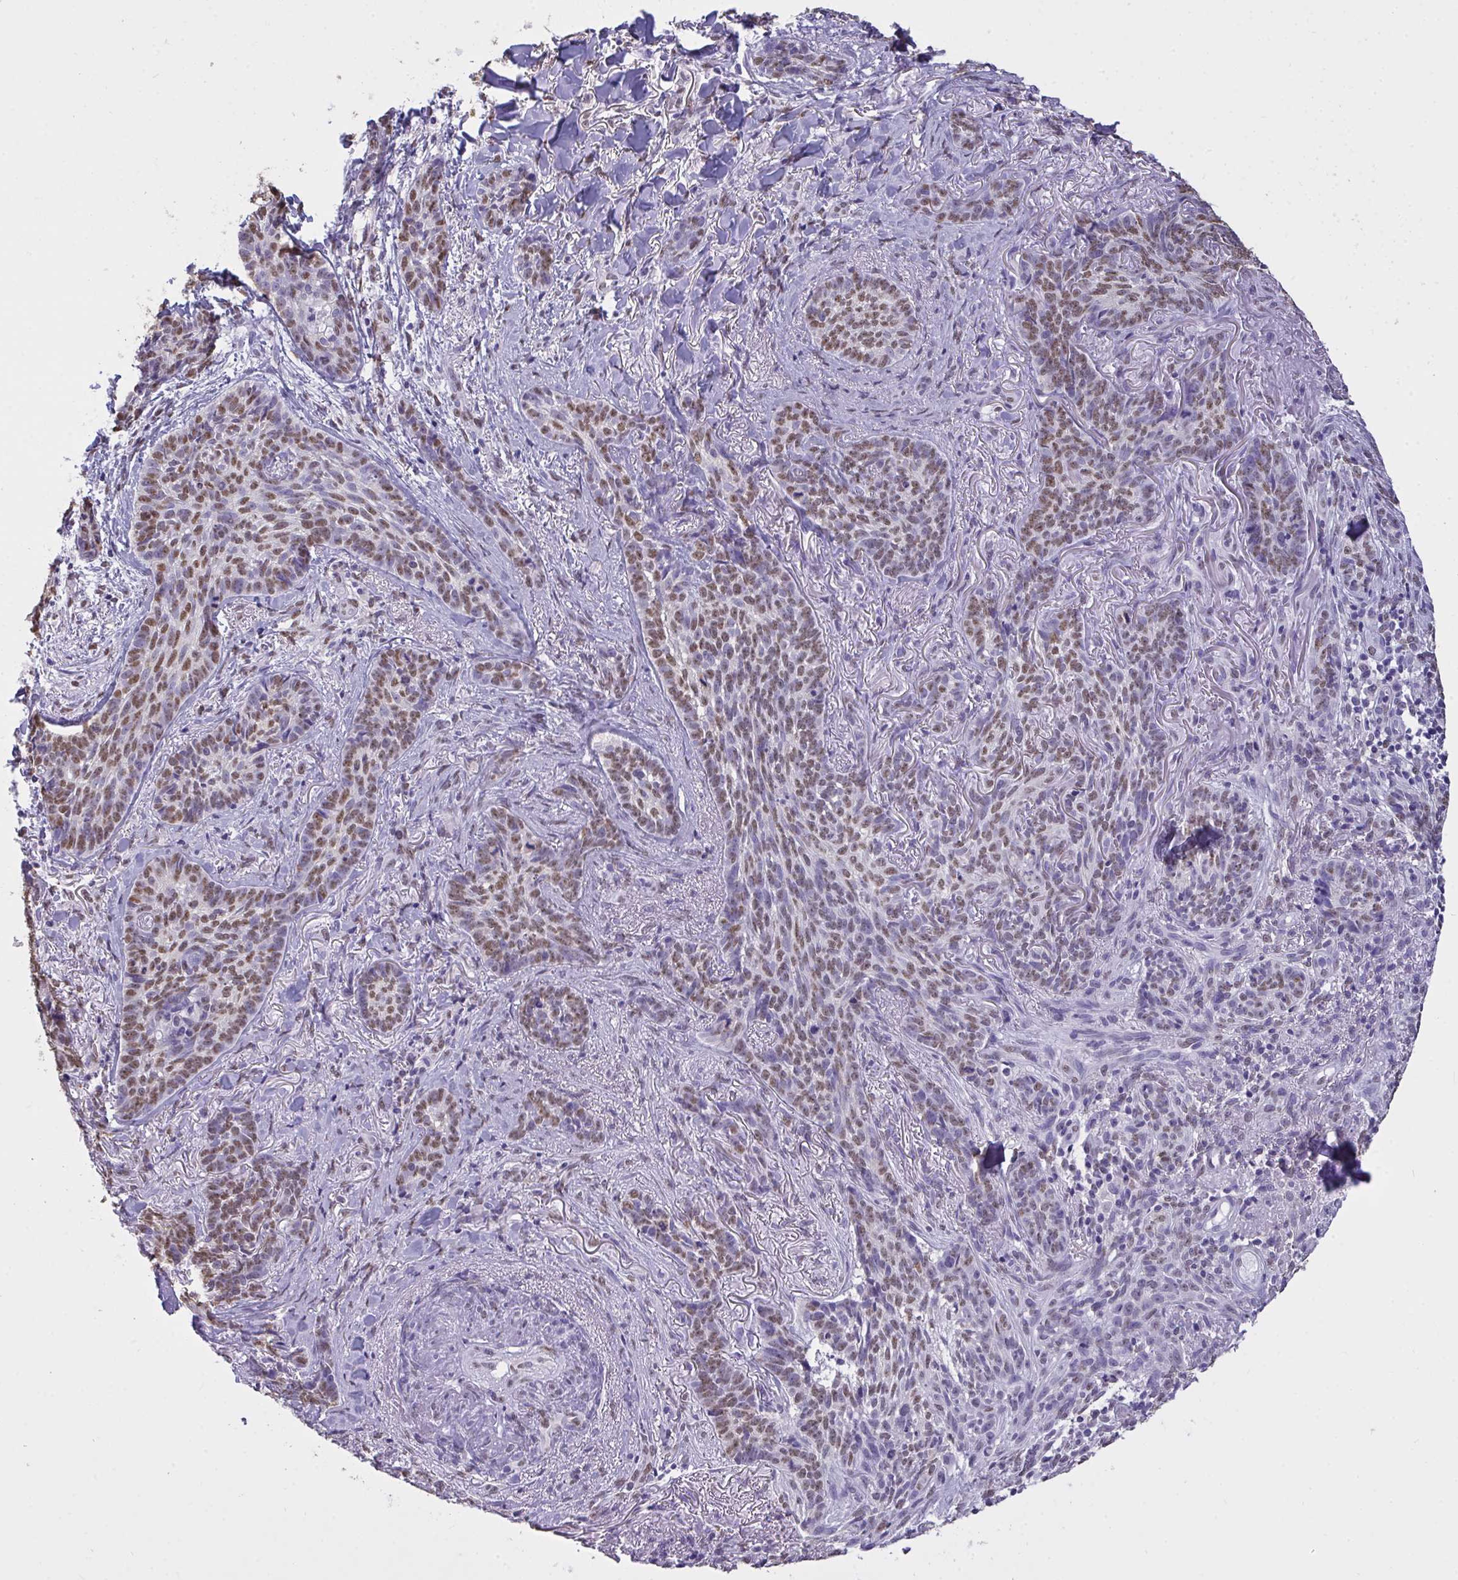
{"staining": {"intensity": "moderate", "quantity": "25%-75%", "location": "nuclear"}, "tissue": "skin cancer", "cell_type": "Tumor cells", "image_type": "cancer", "snomed": [{"axis": "morphology", "description": "Basal cell carcinoma"}, {"axis": "topography", "description": "Skin"}, {"axis": "topography", "description": "Skin of face"}], "caption": "Basal cell carcinoma (skin) stained with a protein marker demonstrates moderate staining in tumor cells.", "gene": "SEMA6B", "patient": {"sex": "male", "age": 88}}